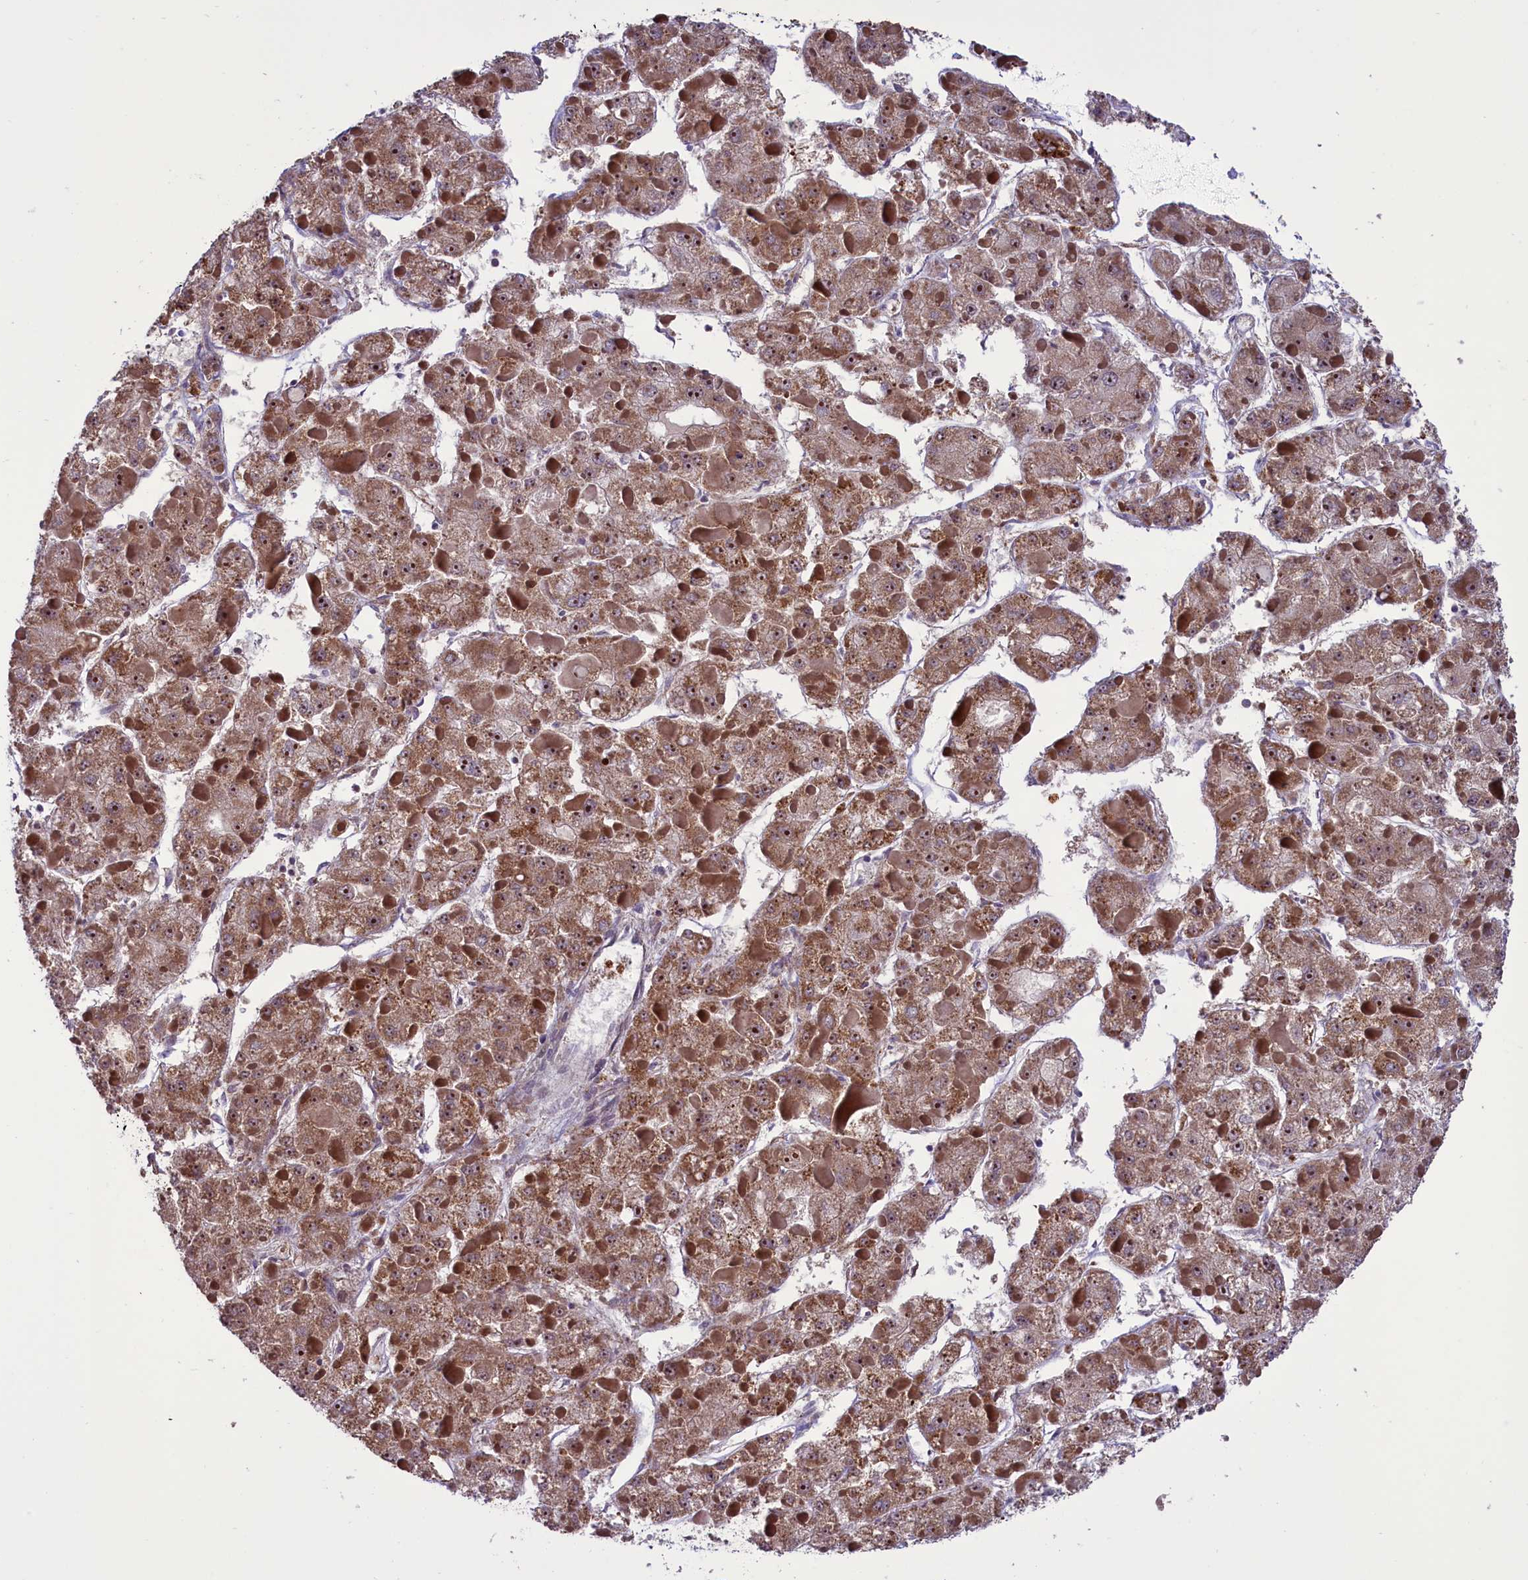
{"staining": {"intensity": "moderate", "quantity": ">75%", "location": "cytoplasmic/membranous,nuclear"}, "tissue": "liver cancer", "cell_type": "Tumor cells", "image_type": "cancer", "snomed": [{"axis": "morphology", "description": "Carcinoma, Hepatocellular, NOS"}, {"axis": "topography", "description": "Liver"}], "caption": "The image reveals staining of liver hepatocellular carcinoma, revealing moderate cytoplasmic/membranous and nuclear protein expression (brown color) within tumor cells. (Stains: DAB (3,3'-diaminobenzidine) in brown, nuclei in blue, Microscopy: brightfield microscopy at high magnification).", "gene": "GLRX5", "patient": {"sex": "female", "age": 73}}